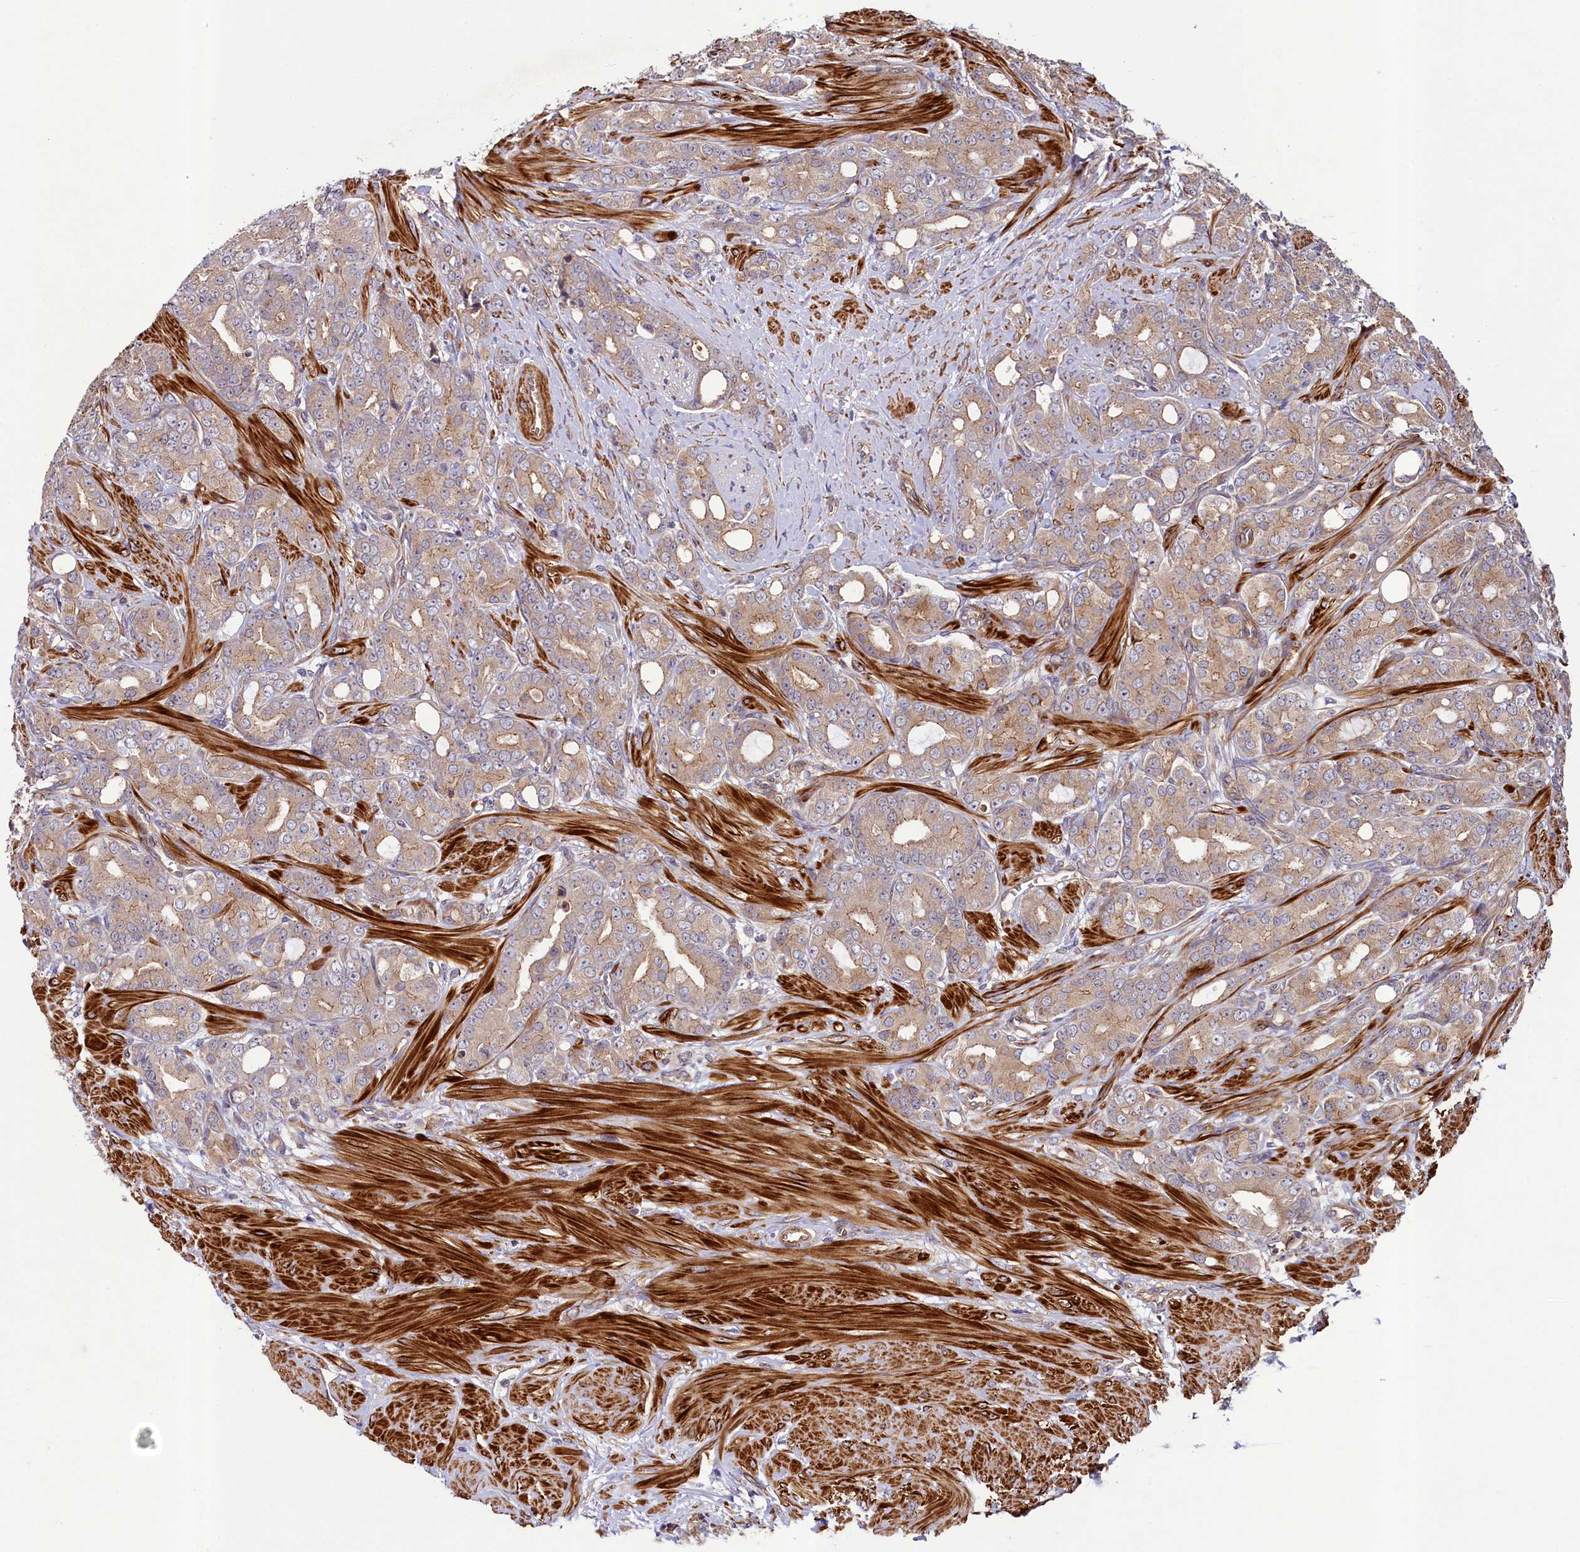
{"staining": {"intensity": "weak", "quantity": "<25%", "location": "cytoplasmic/membranous"}, "tissue": "prostate cancer", "cell_type": "Tumor cells", "image_type": "cancer", "snomed": [{"axis": "morphology", "description": "Adenocarcinoma, High grade"}, {"axis": "topography", "description": "Prostate"}], "caption": "This is an IHC photomicrograph of human prostate adenocarcinoma (high-grade). There is no positivity in tumor cells.", "gene": "CCDC102A", "patient": {"sex": "male", "age": 62}}